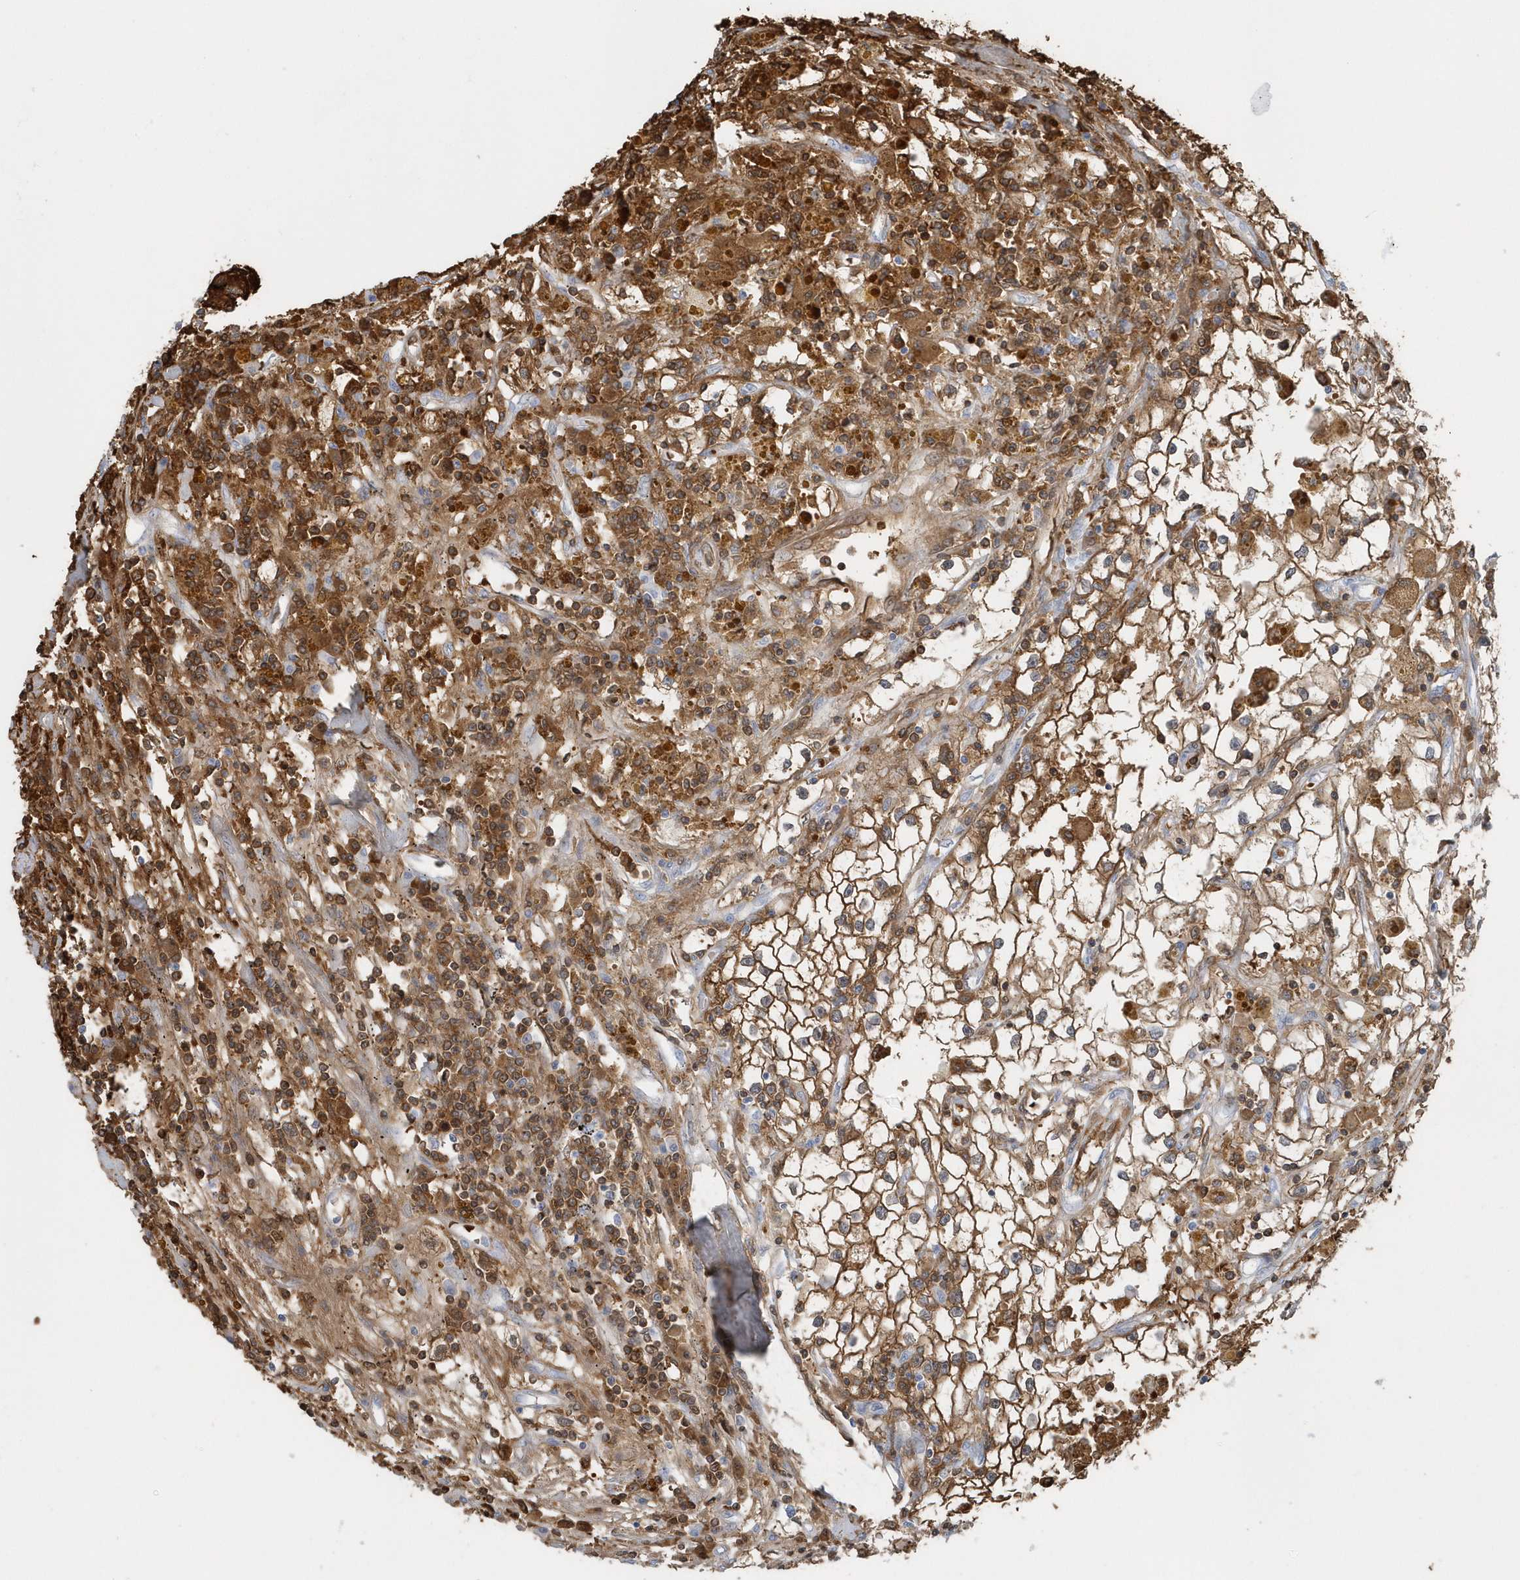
{"staining": {"intensity": "moderate", "quantity": ">75%", "location": "cytoplasmic/membranous"}, "tissue": "renal cancer", "cell_type": "Tumor cells", "image_type": "cancer", "snomed": [{"axis": "morphology", "description": "Adenocarcinoma, NOS"}, {"axis": "topography", "description": "Kidney"}], "caption": "Protein staining of renal adenocarcinoma tissue displays moderate cytoplasmic/membranous staining in approximately >75% of tumor cells.", "gene": "HBA2", "patient": {"sex": "male", "age": 56}}